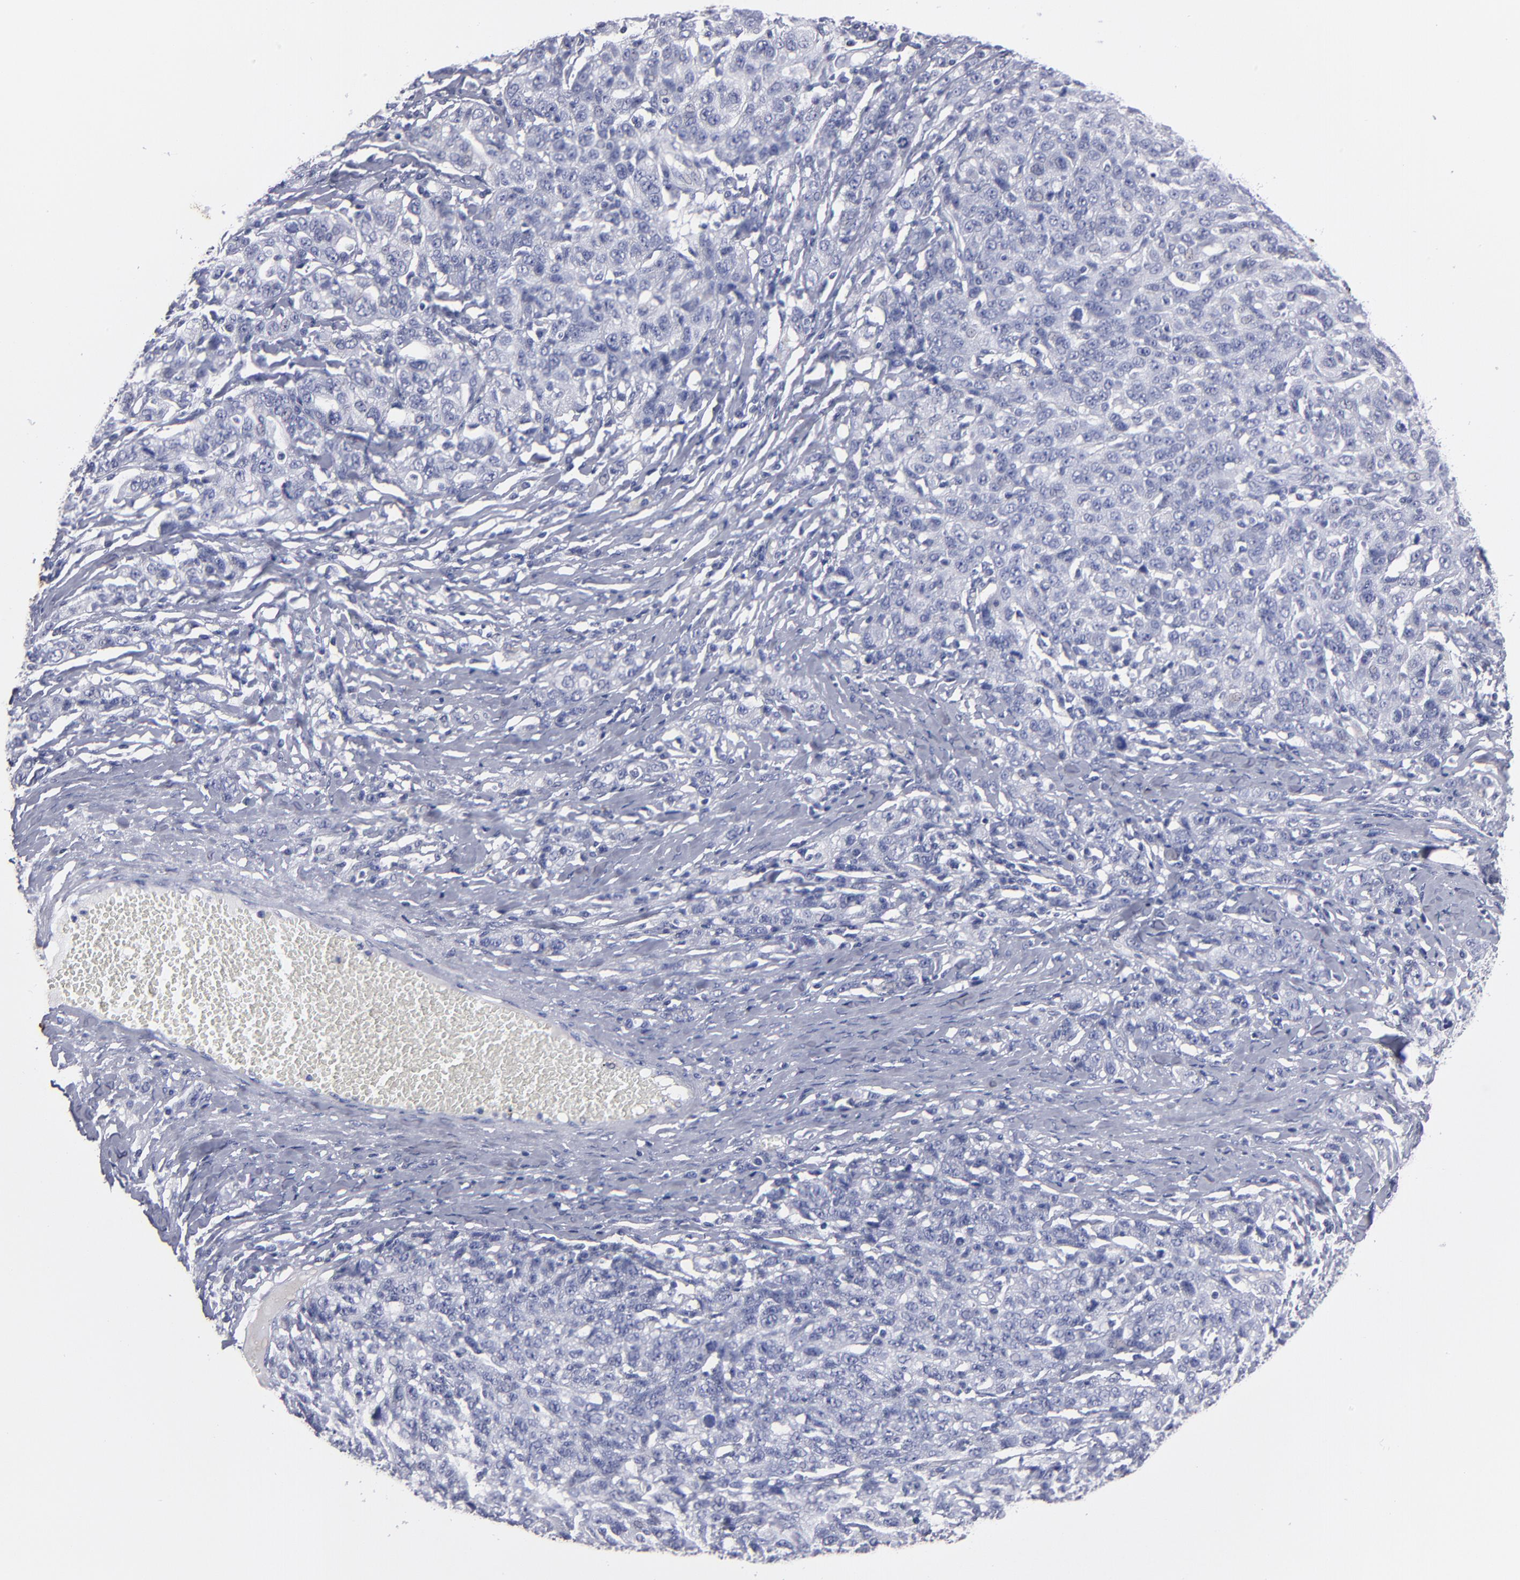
{"staining": {"intensity": "negative", "quantity": "none", "location": "none"}, "tissue": "ovarian cancer", "cell_type": "Tumor cells", "image_type": "cancer", "snomed": [{"axis": "morphology", "description": "Cystadenocarcinoma, serous, NOS"}, {"axis": "topography", "description": "Ovary"}], "caption": "An image of ovarian cancer (serous cystadenocarcinoma) stained for a protein reveals no brown staining in tumor cells. (Immunohistochemistry, brightfield microscopy, high magnification).", "gene": "FABP4", "patient": {"sex": "female", "age": 71}}